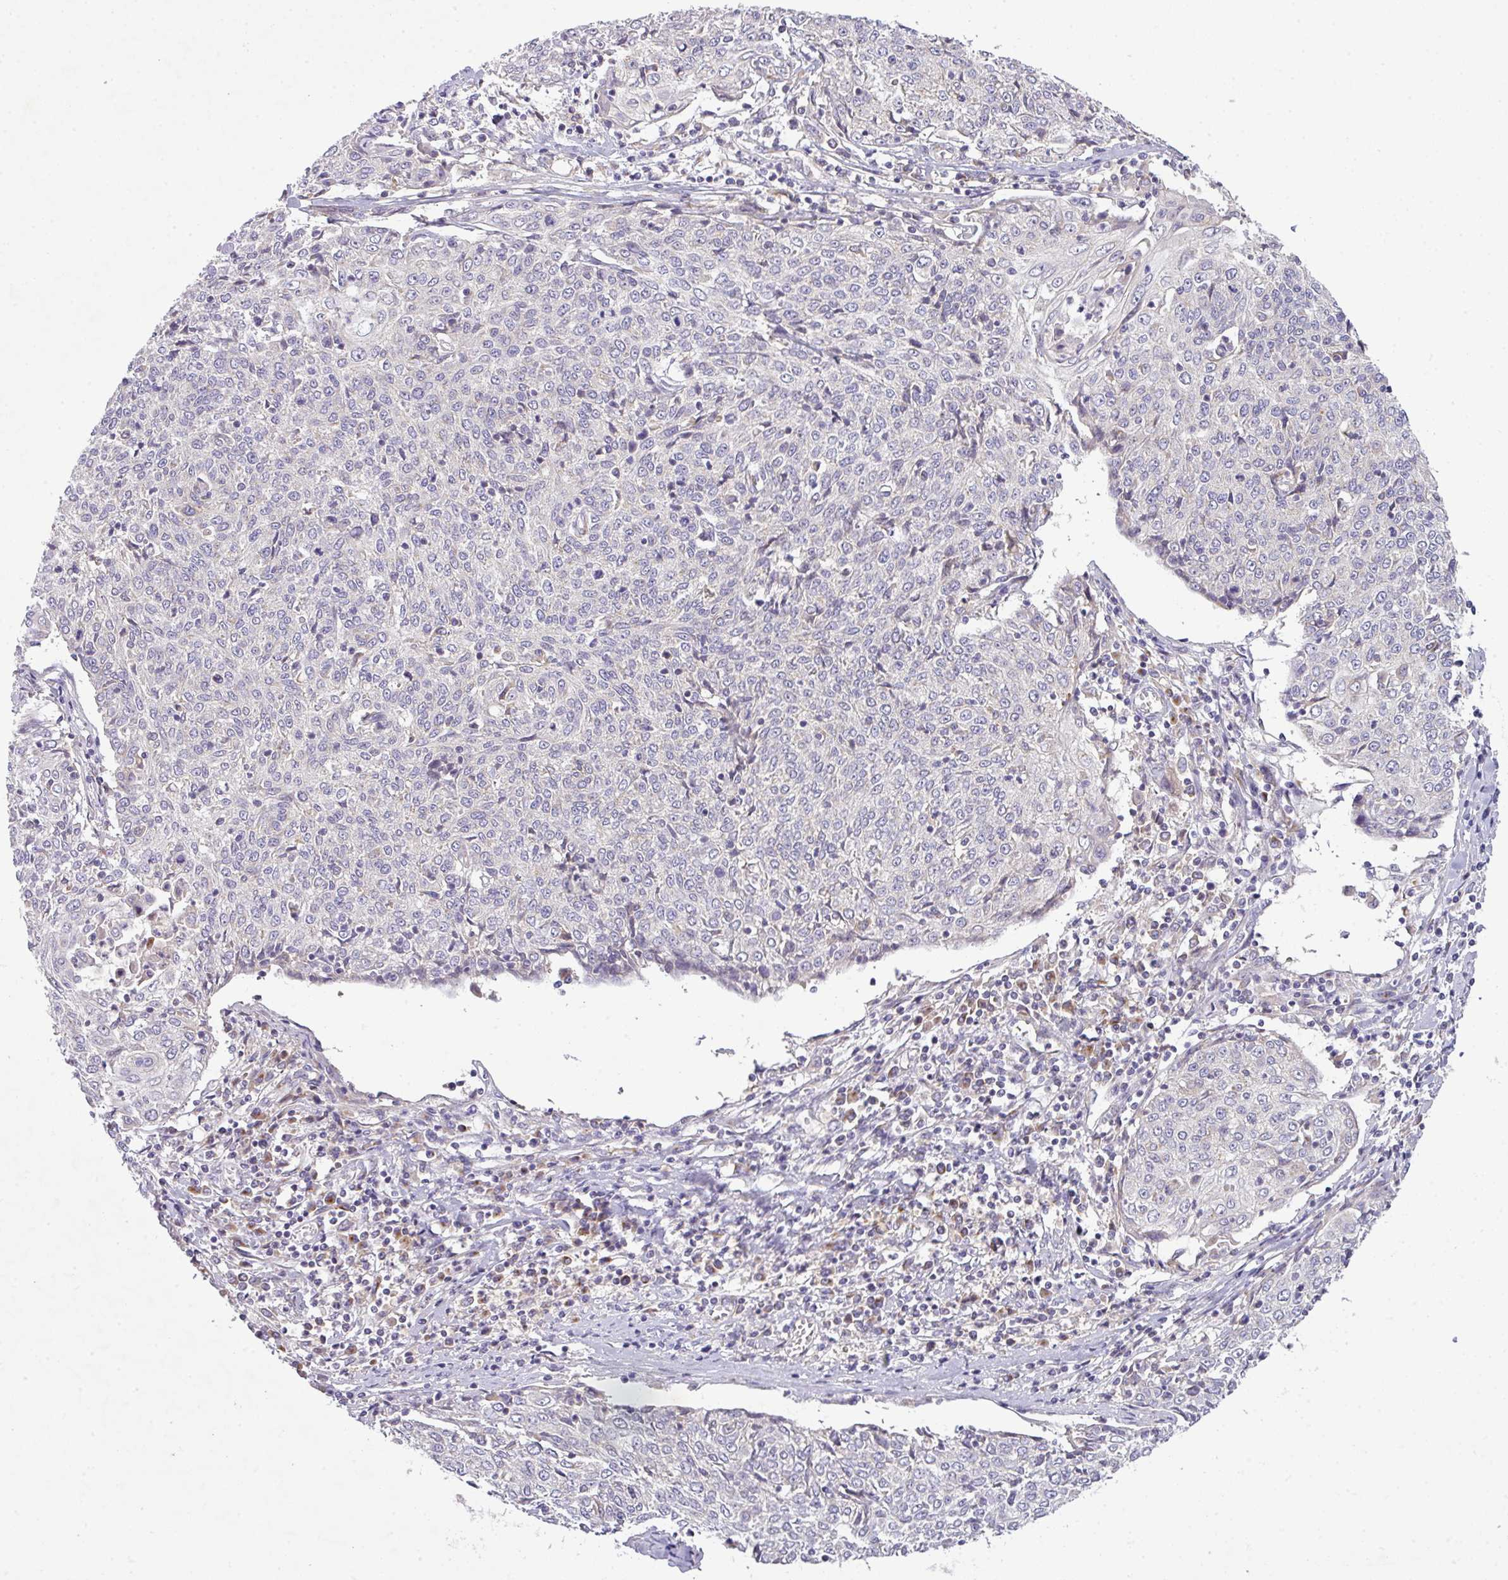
{"staining": {"intensity": "weak", "quantity": "<25%", "location": "cytoplasmic/membranous"}, "tissue": "cervical cancer", "cell_type": "Tumor cells", "image_type": "cancer", "snomed": [{"axis": "morphology", "description": "Squamous cell carcinoma, NOS"}, {"axis": "topography", "description": "Cervix"}], "caption": "This photomicrograph is of squamous cell carcinoma (cervical) stained with IHC to label a protein in brown with the nuclei are counter-stained blue. There is no expression in tumor cells. The staining was performed using DAB to visualize the protein expression in brown, while the nuclei were stained in blue with hematoxylin (Magnification: 20x).", "gene": "VTI1A", "patient": {"sex": "female", "age": 48}}